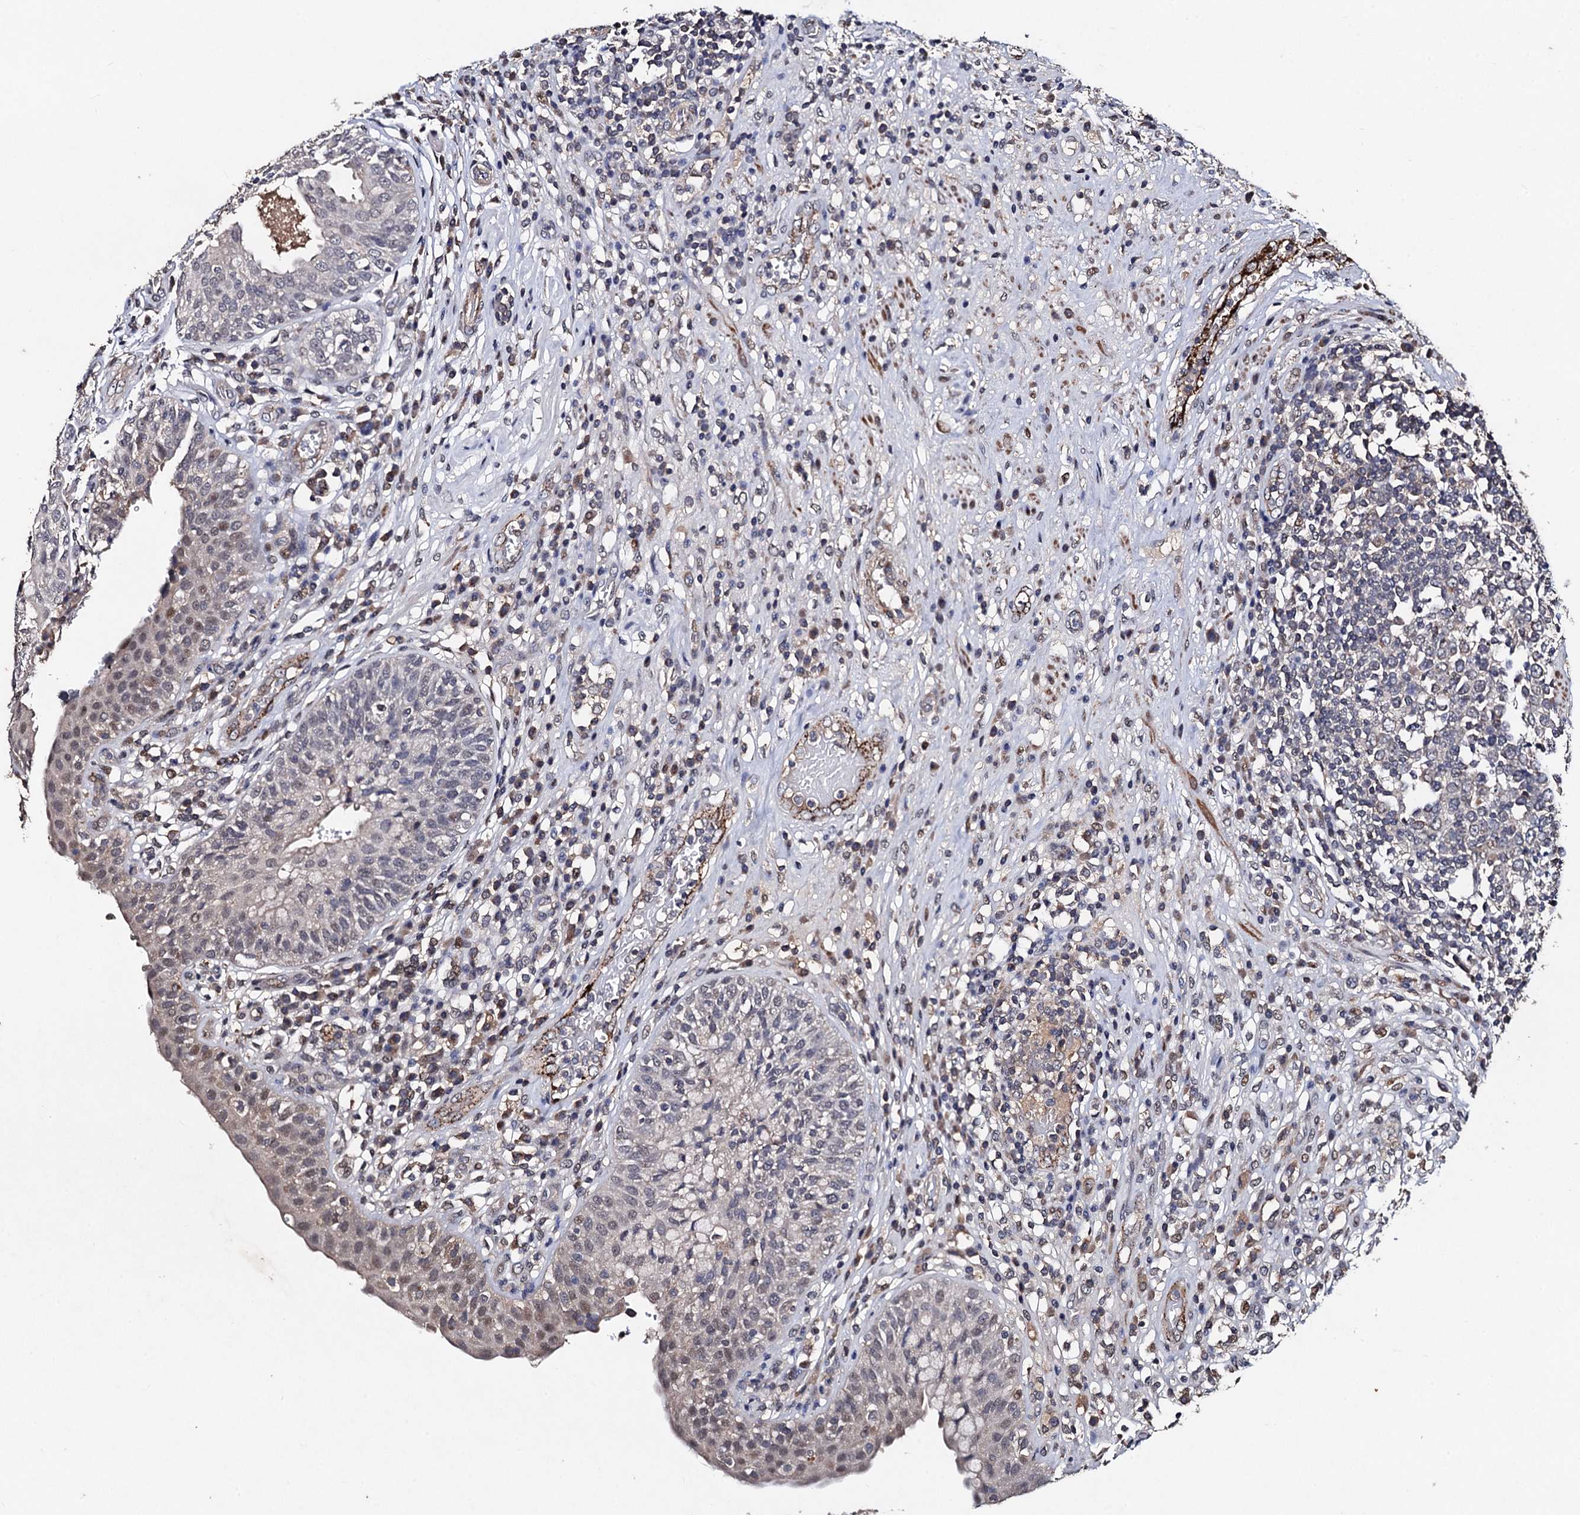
{"staining": {"intensity": "weak", "quantity": "25%-75%", "location": "nuclear"}, "tissue": "urinary bladder", "cell_type": "Urothelial cells", "image_type": "normal", "snomed": [{"axis": "morphology", "description": "Normal tissue, NOS"}, {"axis": "topography", "description": "Urinary bladder"}], "caption": "This micrograph reveals immunohistochemistry (IHC) staining of unremarkable urinary bladder, with low weak nuclear staining in approximately 25%-75% of urothelial cells.", "gene": "PPTC7", "patient": {"sex": "female", "age": 62}}